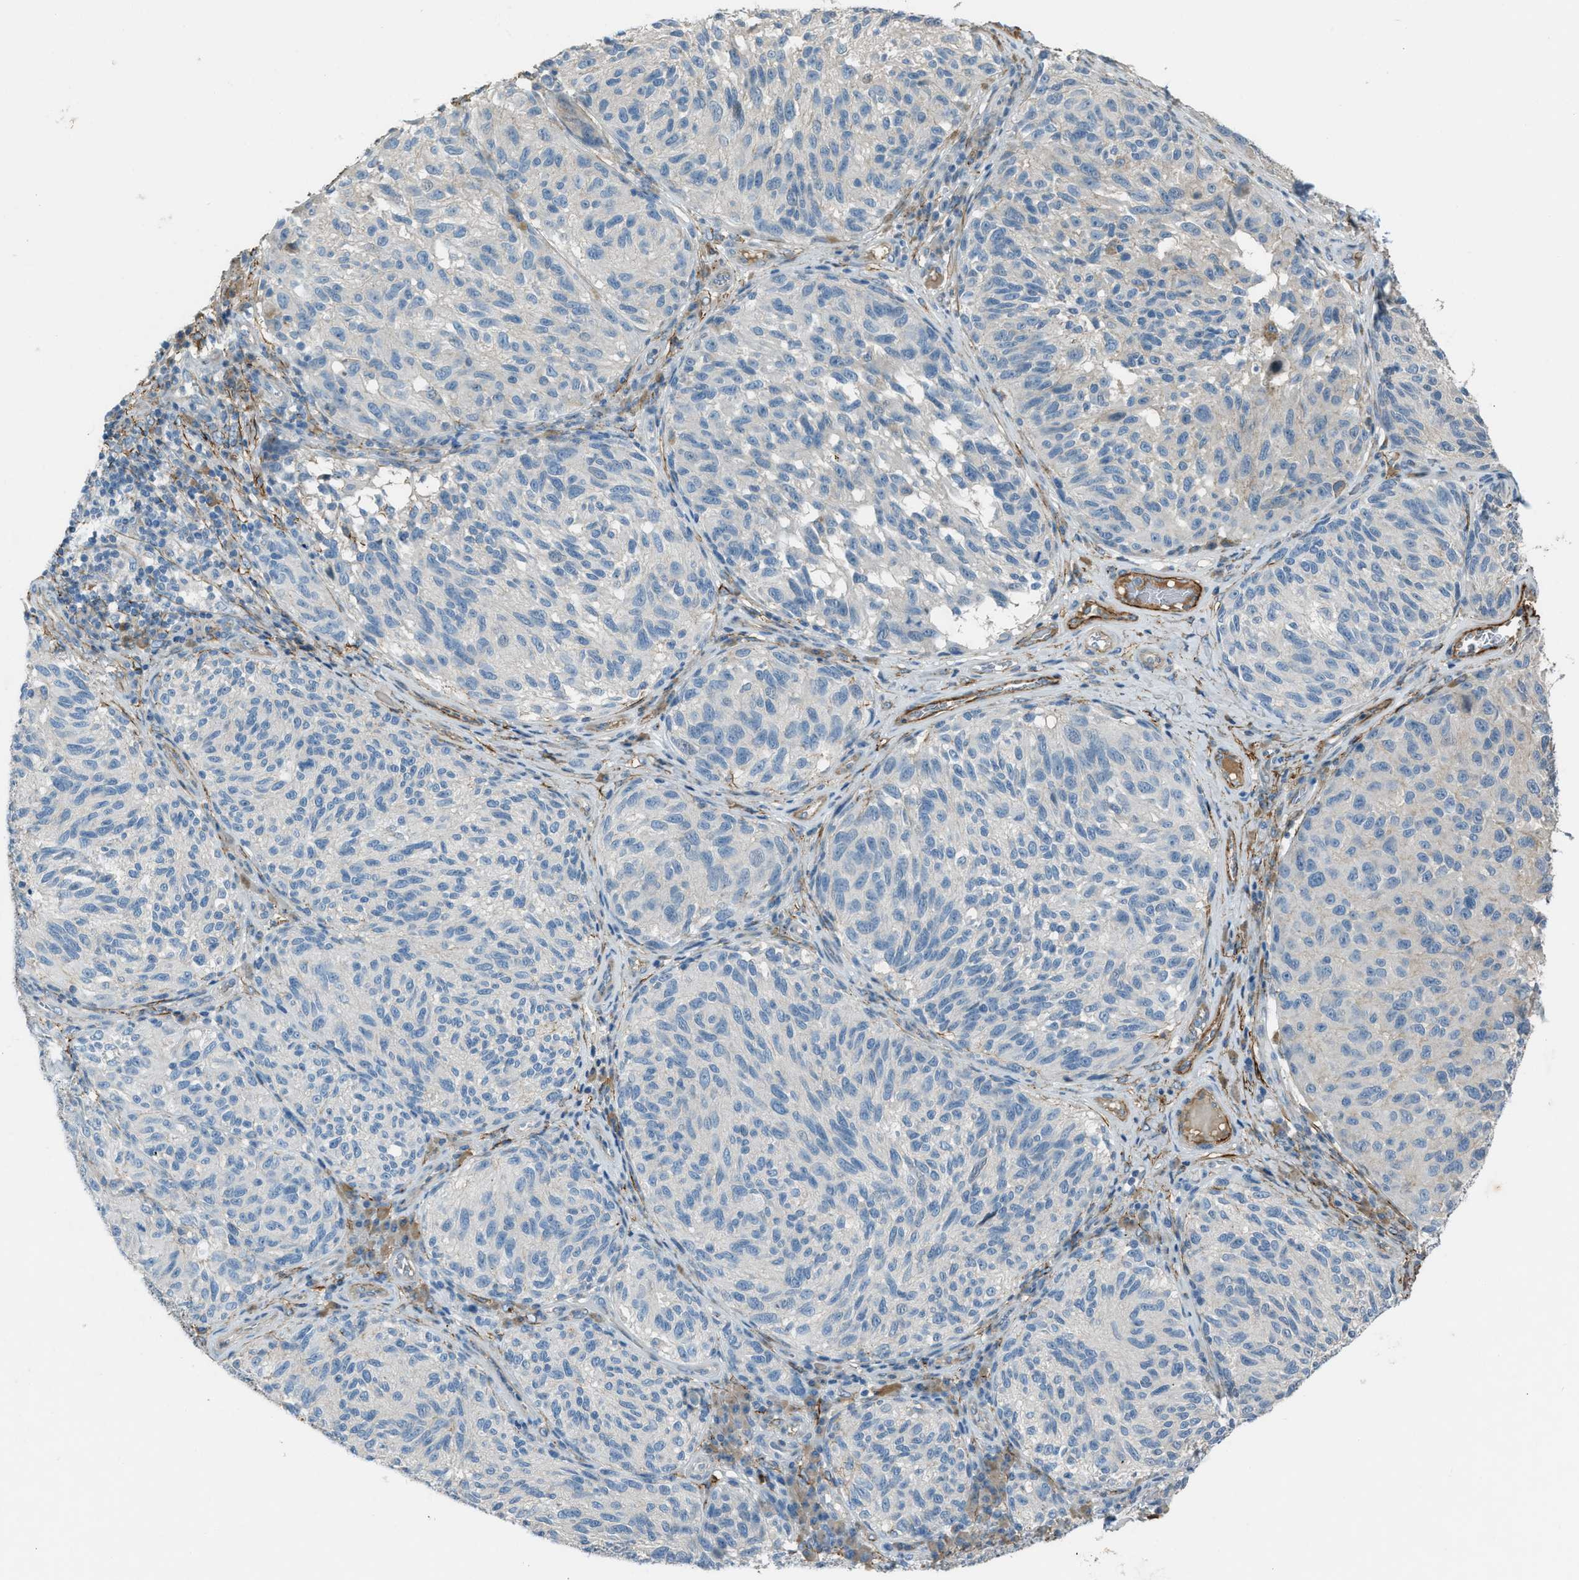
{"staining": {"intensity": "negative", "quantity": "none", "location": "none"}, "tissue": "melanoma", "cell_type": "Tumor cells", "image_type": "cancer", "snomed": [{"axis": "morphology", "description": "Malignant melanoma, NOS"}, {"axis": "topography", "description": "Skin"}], "caption": "Malignant melanoma was stained to show a protein in brown. There is no significant positivity in tumor cells.", "gene": "FBLN2", "patient": {"sex": "female", "age": 73}}